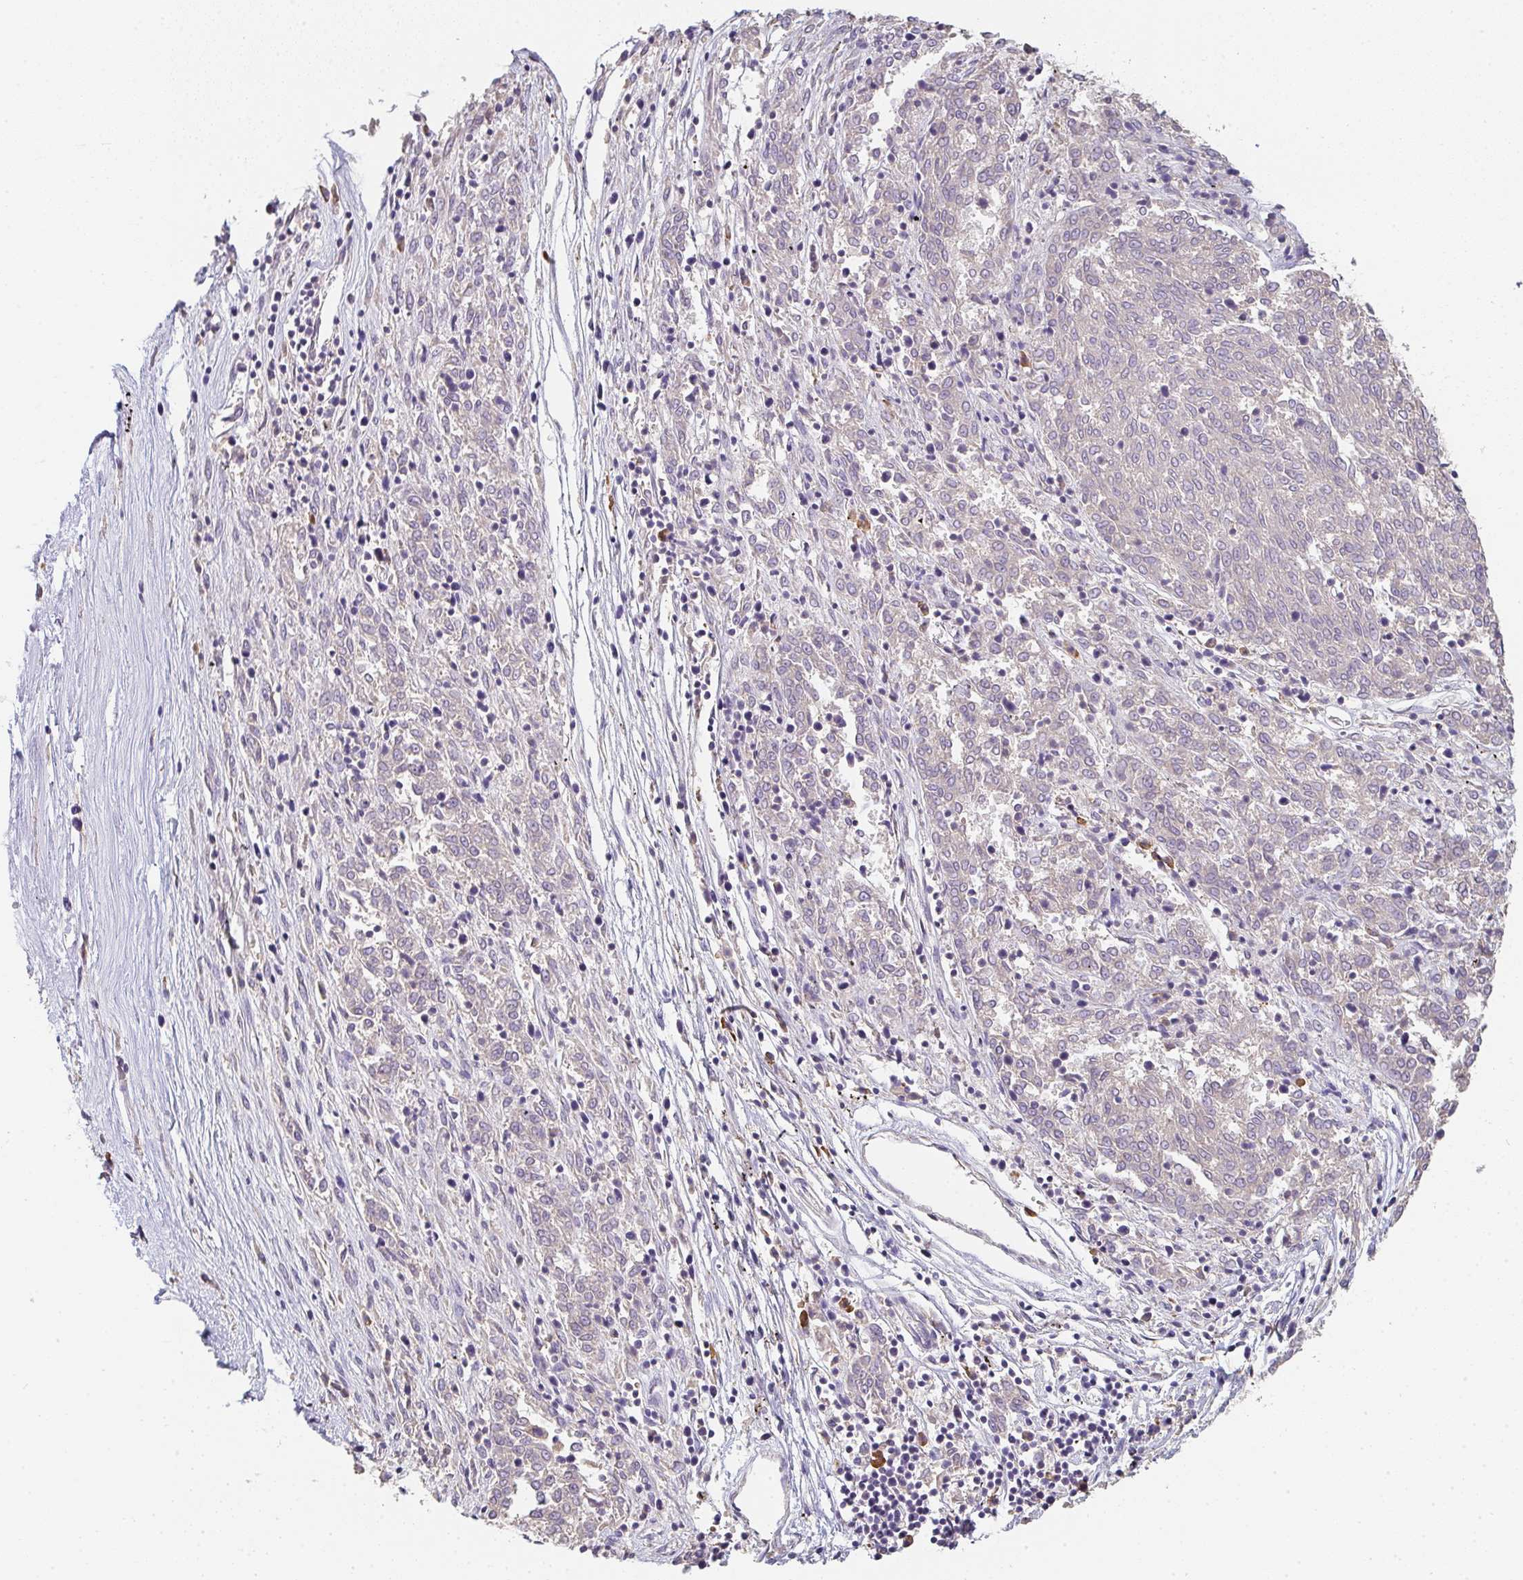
{"staining": {"intensity": "negative", "quantity": "none", "location": "none"}, "tissue": "melanoma", "cell_type": "Tumor cells", "image_type": "cancer", "snomed": [{"axis": "morphology", "description": "Malignant melanoma, NOS"}, {"axis": "topography", "description": "Skin"}], "caption": "Immunohistochemical staining of melanoma exhibits no significant positivity in tumor cells.", "gene": "ZNF215", "patient": {"sex": "female", "age": 72}}